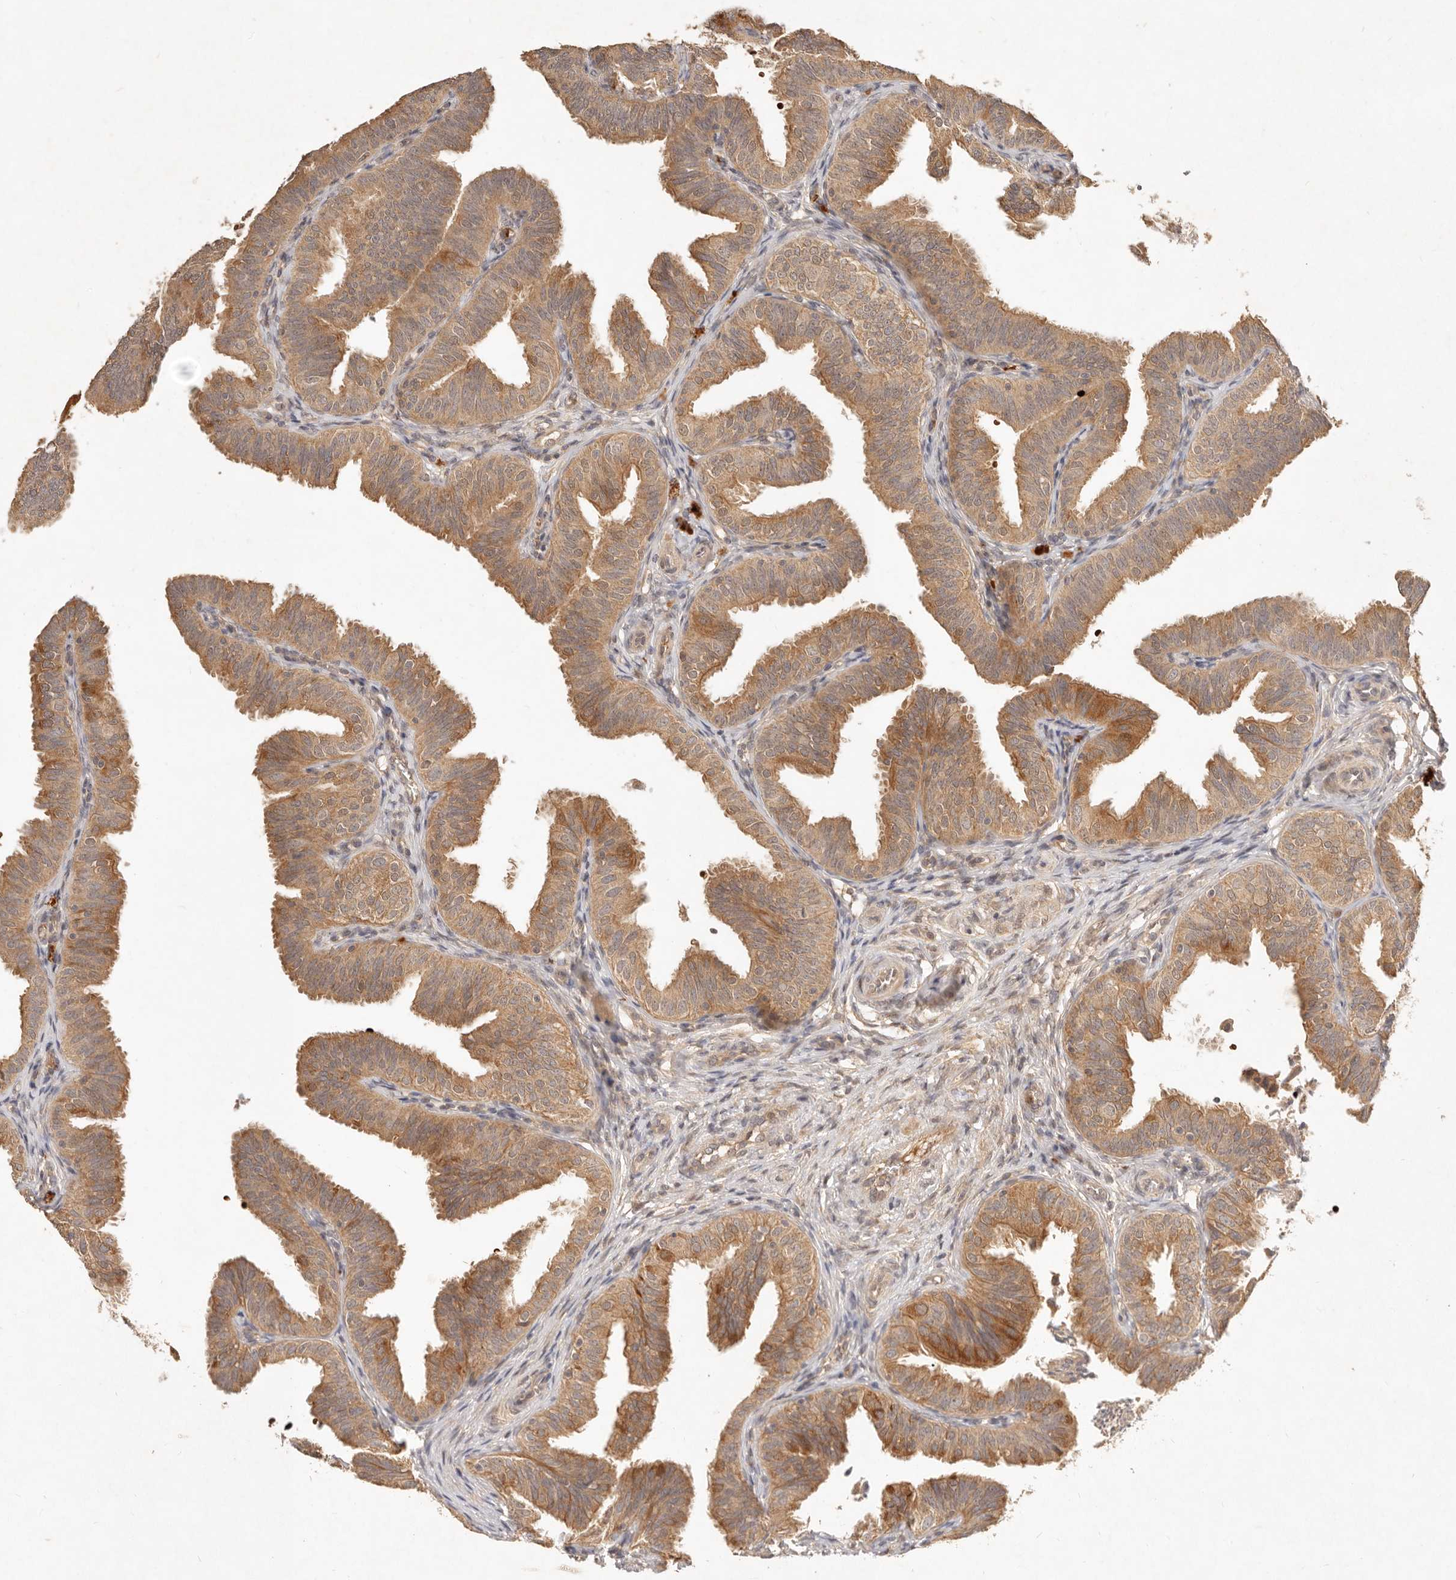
{"staining": {"intensity": "moderate", "quantity": ">75%", "location": "cytoplasmic/membranous"}, "tissue": "fallopian tube", "cell_type": "Glandular cells", "image_type": "normal", "snomed": [{"axis": "morphology", "description": "Normal tissue, NOS"}, {"axis": "topography", "description": "Fallopian tube"}], "caption": "A medium amount of moderate cytoplasmic/membranous expression is identified in approximately >75% of glandular cells in normal fallopian tube.", "gene": "FREM2", "patient": {"sex": "female", "age": 35}}